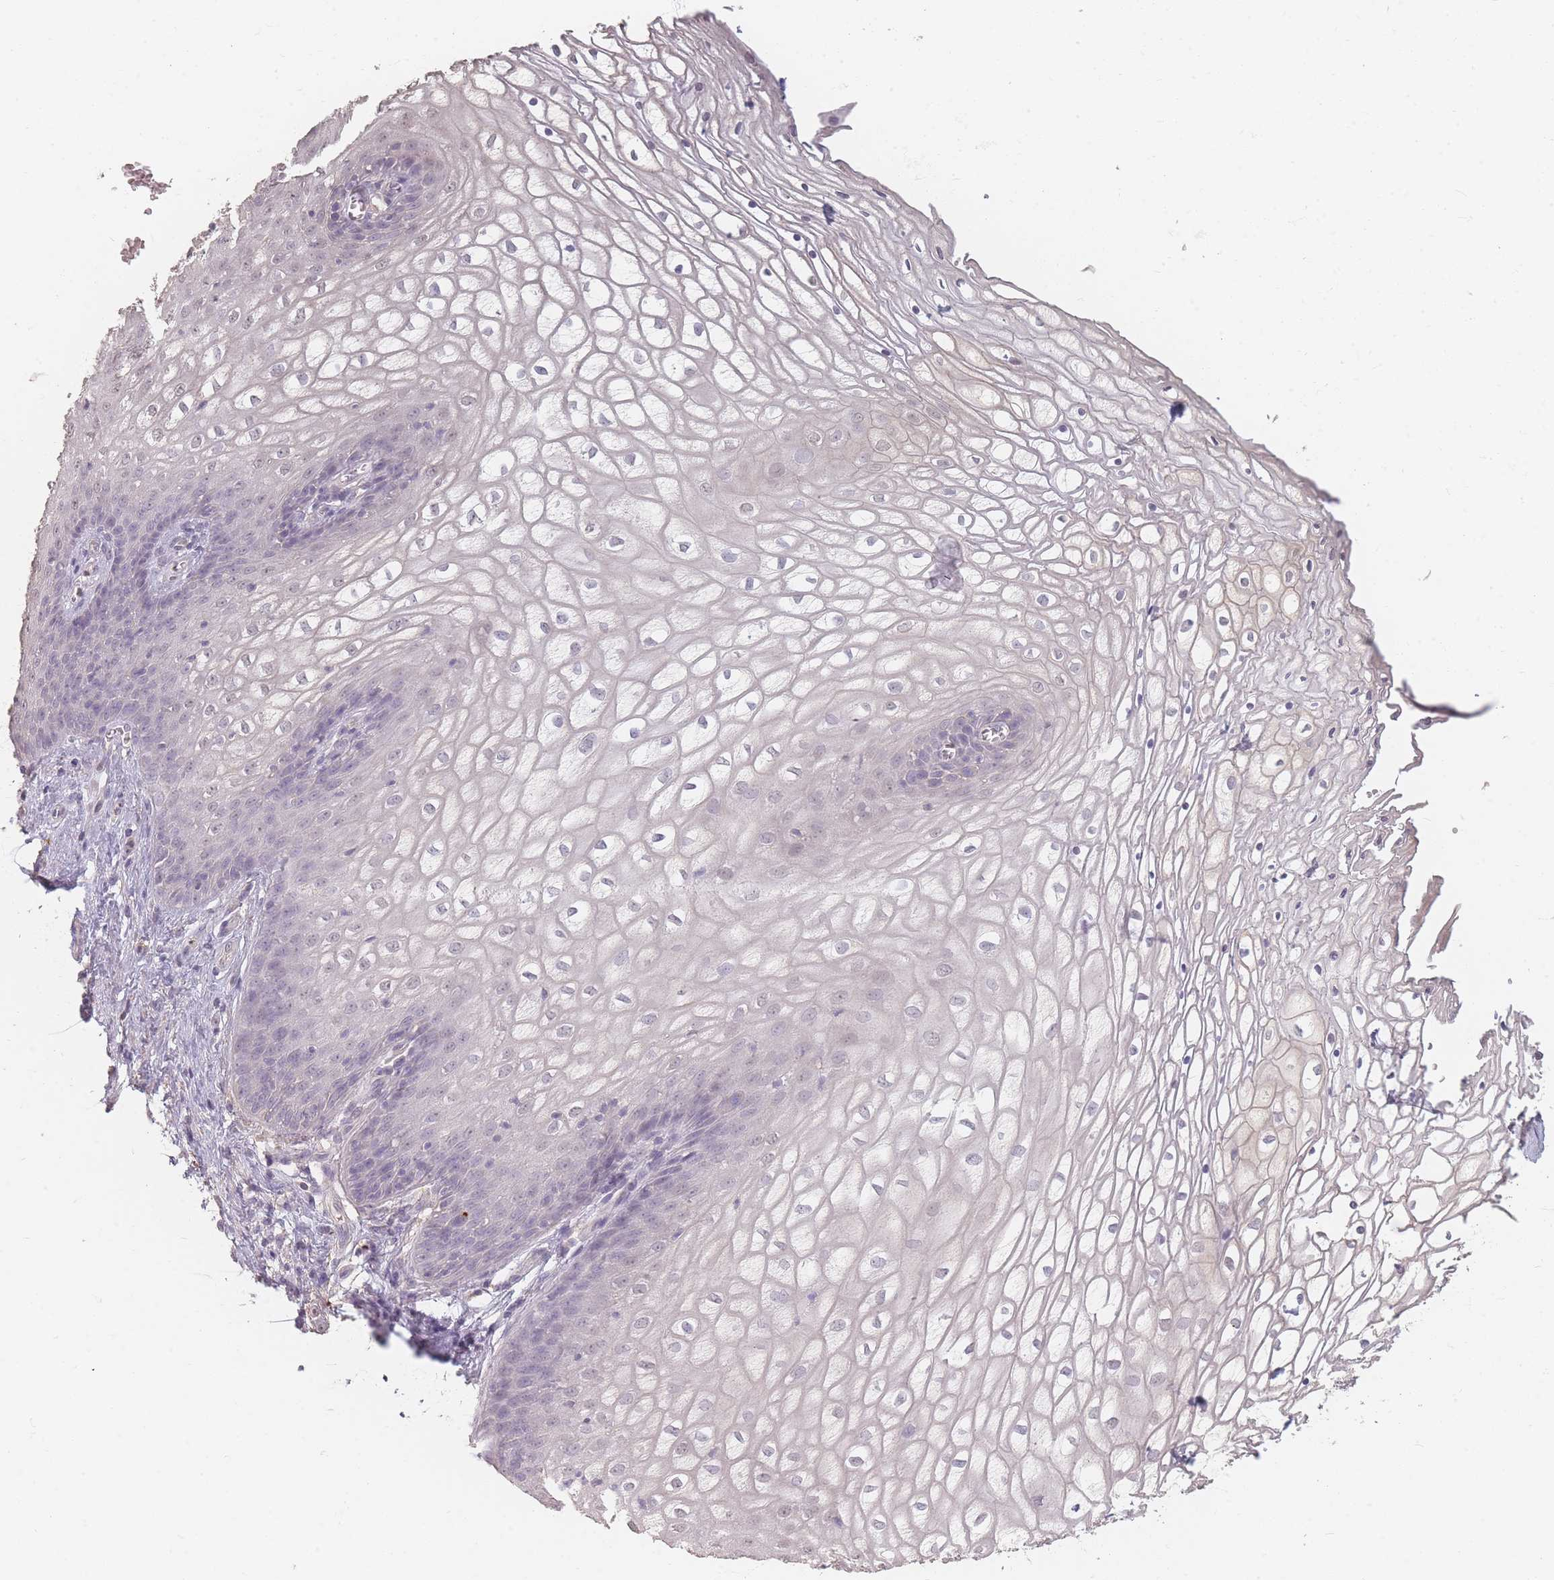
{"staining": {"intensity": "negative", "quantity": "none", "location": "none"}, "tissue": "vagina", "cell_type": "Squamous epithelial cells", "image_type": "normal", "snomed": [{"axis": "morphology", "description": "Normal tissue, NOS"}, {"axis": "topography", "description": "Vagina"}], "caption": "Immunohistochemistry (IHC) photomicrograph of normal vagina stained for a protein (brown), which exhibits no staining in squamous epithelial cells.", "gene": "RFTN1", "patient": {"sex": "female", "age": 34}}